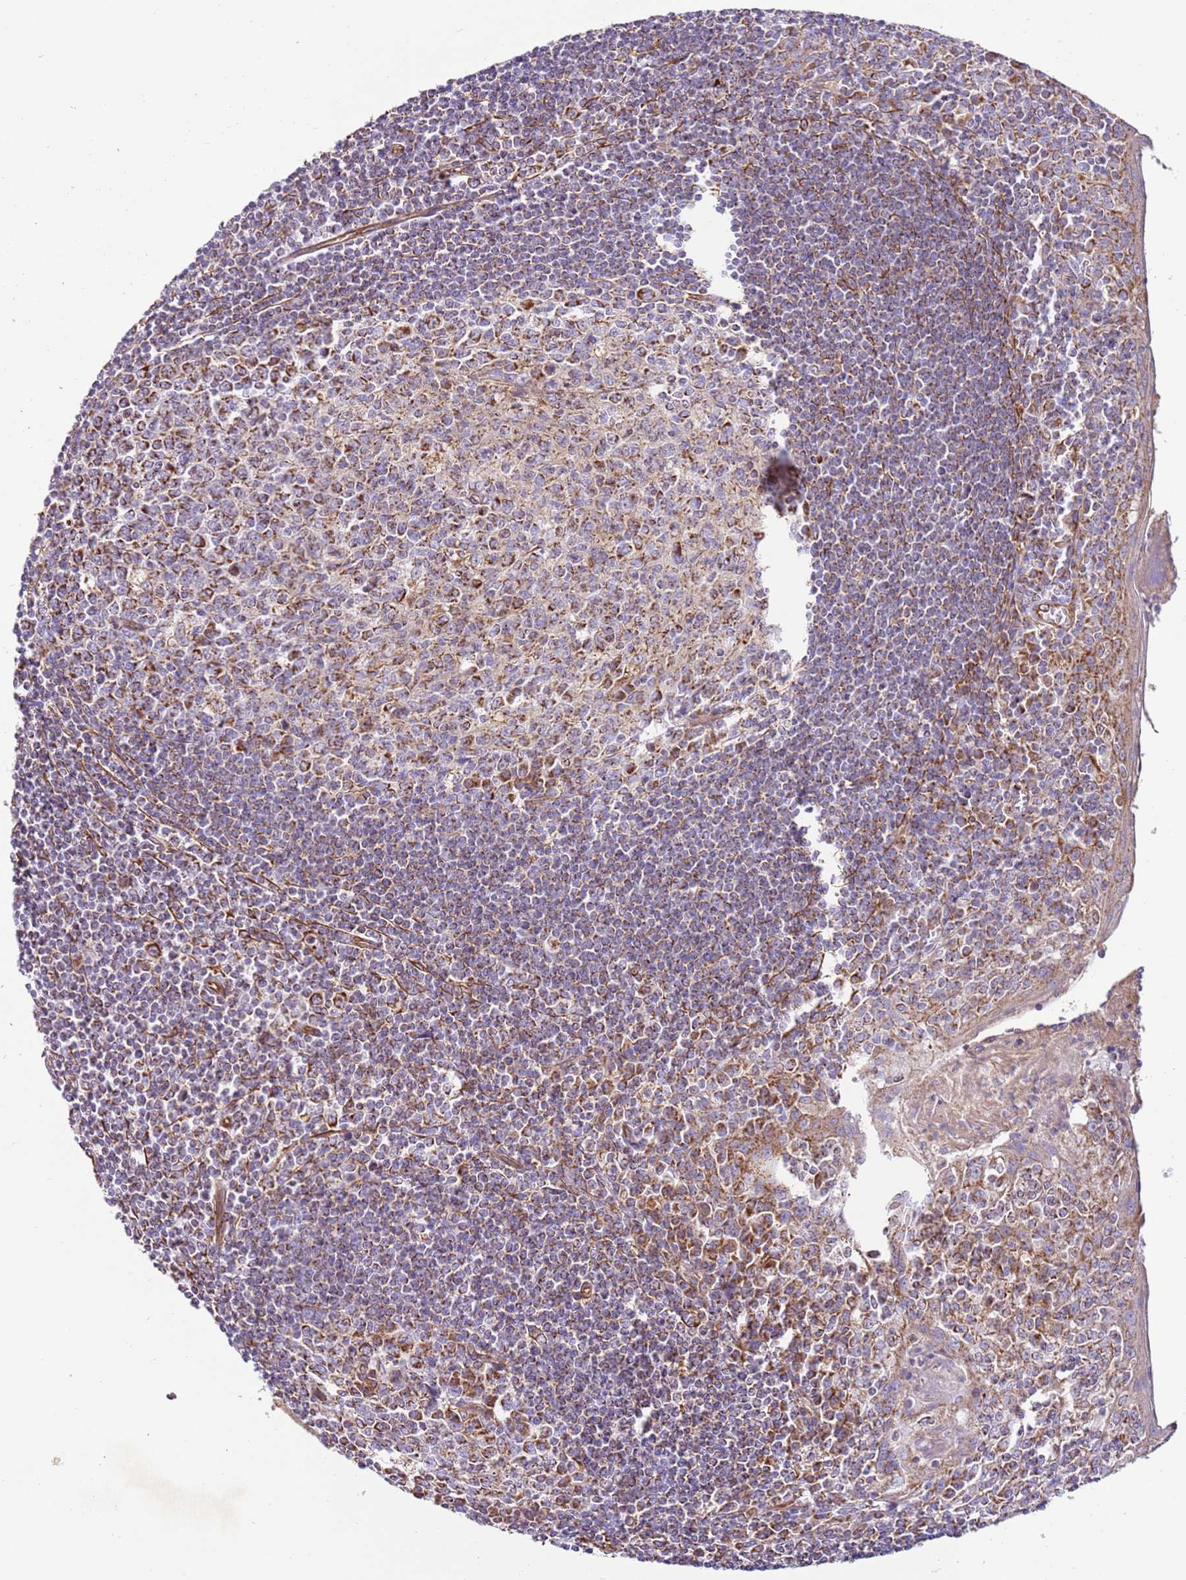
{"staining": {"intensity": "moderate", "quantity": ">75%", "location": "cytoplasmic/membranous"}, "tissue": "tonsil", "cell_type": "Germinal center cells", "image_type": "normal", "snomed": [{"axis": "morphology", "description": "Normal tissue, NOS"}, {"axis": "topography", "description": "Tonsil"}], "caption": "Protein expression analysis of benign human tonsil reveals moderate cytoplasmic/membranous expression in approximately >75% of germinal center cells. The protein of interest is stained brown, and the nuclei are stained in blue (DAB IHC with brightfield microscopy, high magnification).", "gene": "MRPL20", "patient": {"sex": "male", "age": 27}}